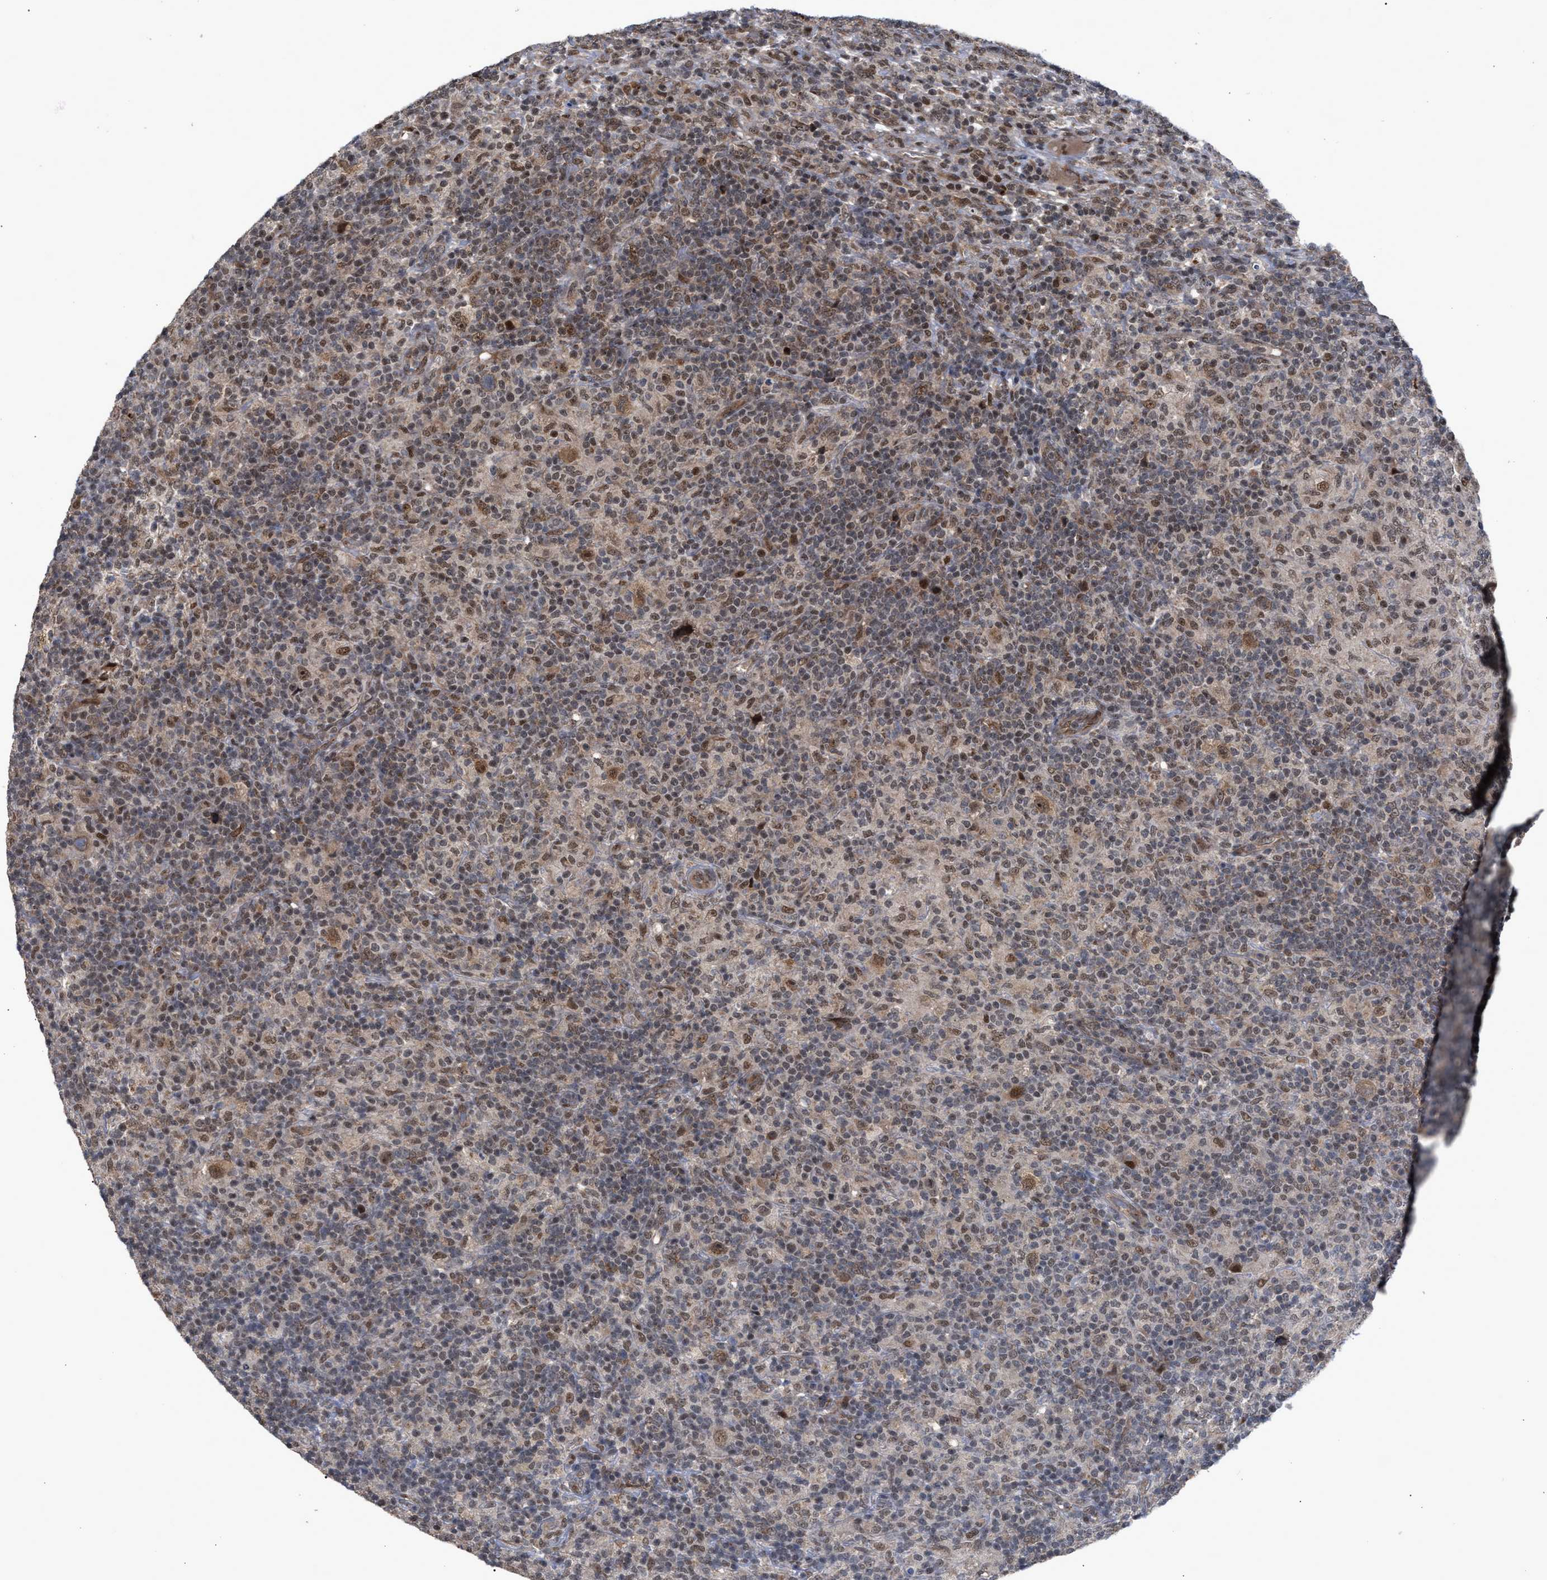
{"staining": {"intensity": "moderate", "quantity": ">75%", "location": "nuclear"}, "tissue": "lymphoma", "cell_type": "Tumor cells", "image_type": "cancer", "snomed": [{"axis": "morphology", "description": "Hodgkin's disease, NOS"}, {"axis": "topography", "description": "Lymph node"}], "caption": "Immunohistochemical staining of human Hodgkin's disease shows moderate nuclear protein positivity in approximately >75% of tumor cells.", "gene": "MKNK2", "patient": {"sex": "male", "age": 70}}